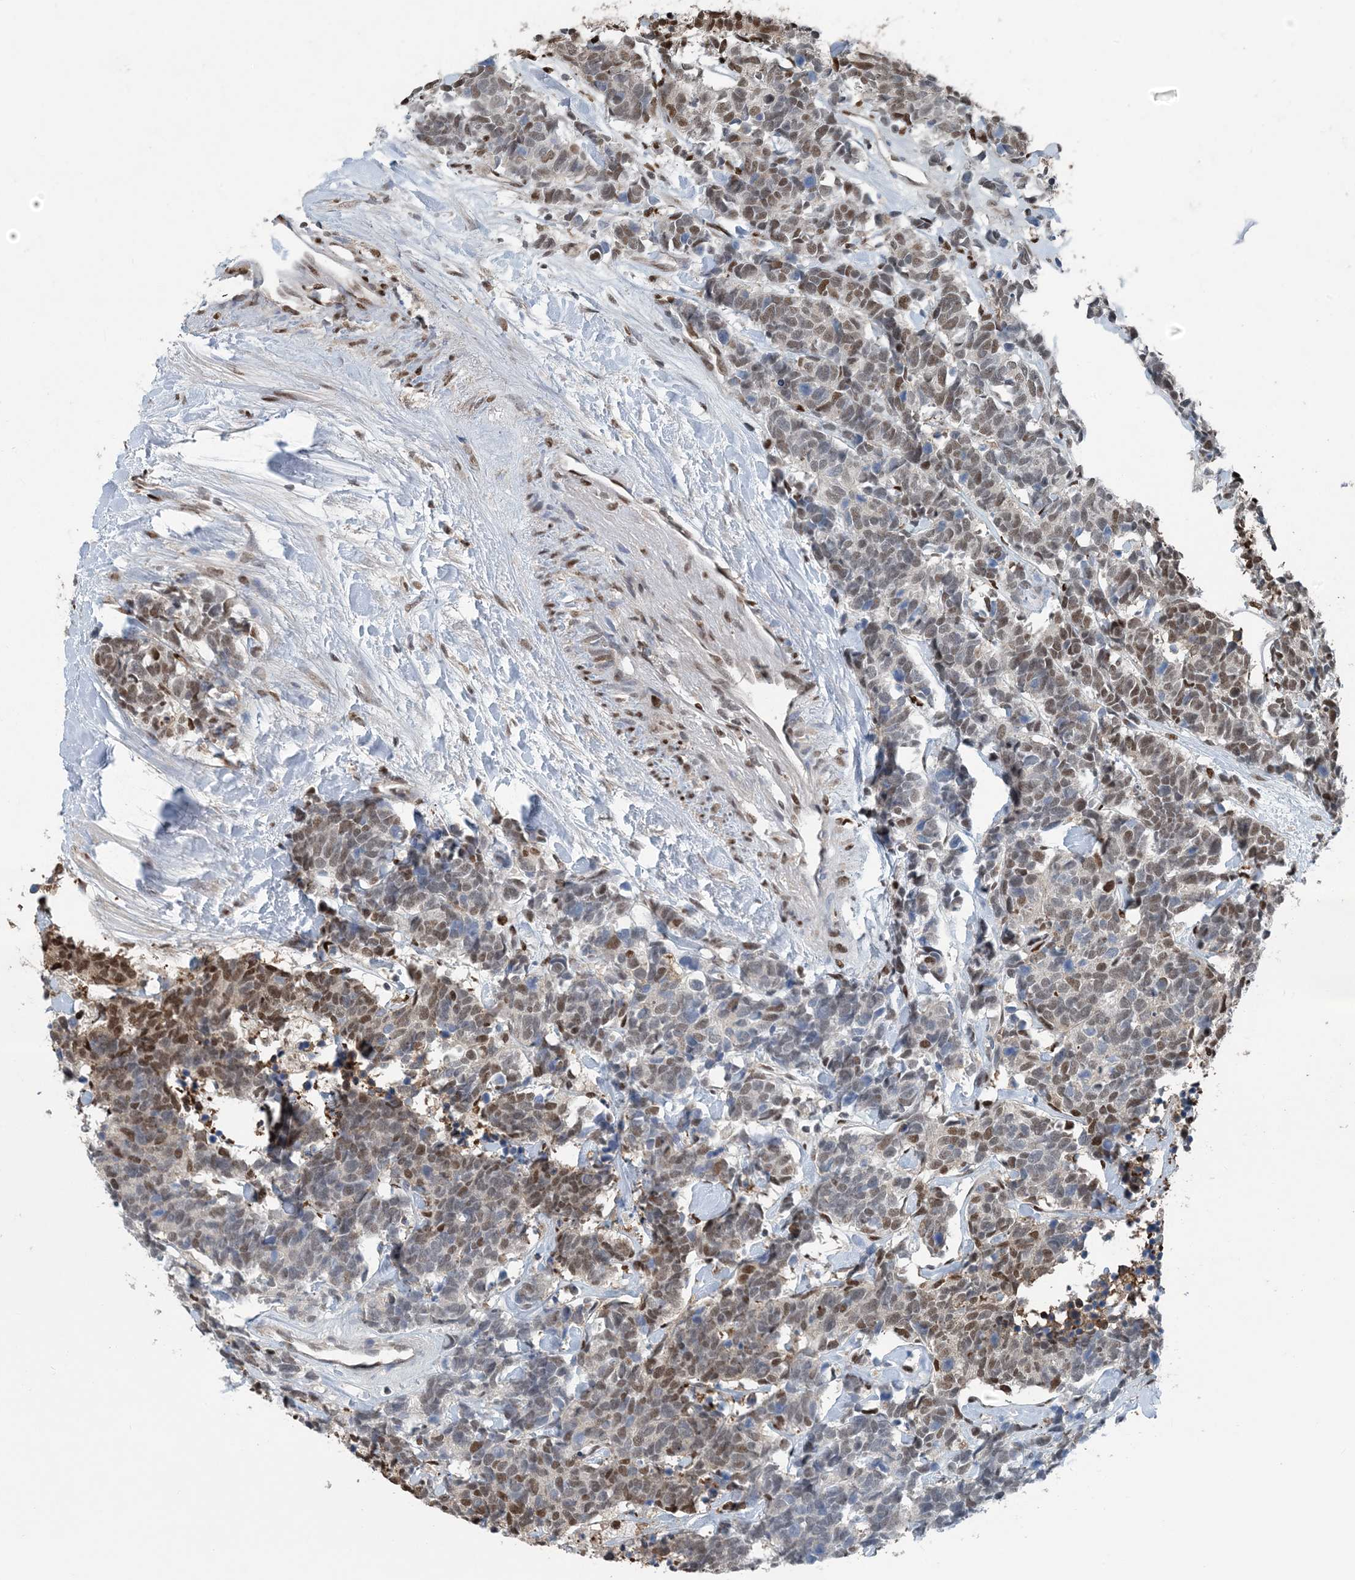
{"staining": {"intensity": "moderate", "quantity": ">75%", "location": "nuclear"}, "tissue": "carcinoid", "cell_type": "Tumor cells", "image_type": "cancer", "snomed": [{"axis": "morphology", "description": "Carcinoma, NOS"}, {"axis": "morphology", "description": "Carcinoid, malignant, NOS"}, {"axis": "topography", "description": "Urinary bladder"}], "caption": "Carcinoid stained with DAB (3,3'-diaminobenzidine) IHC demonstrates medium levels of moderate nuclear positivity in about >75% of tumor cells.", "gene": "HIKESHI", "patient": {"sex": "male", "age": 57}}